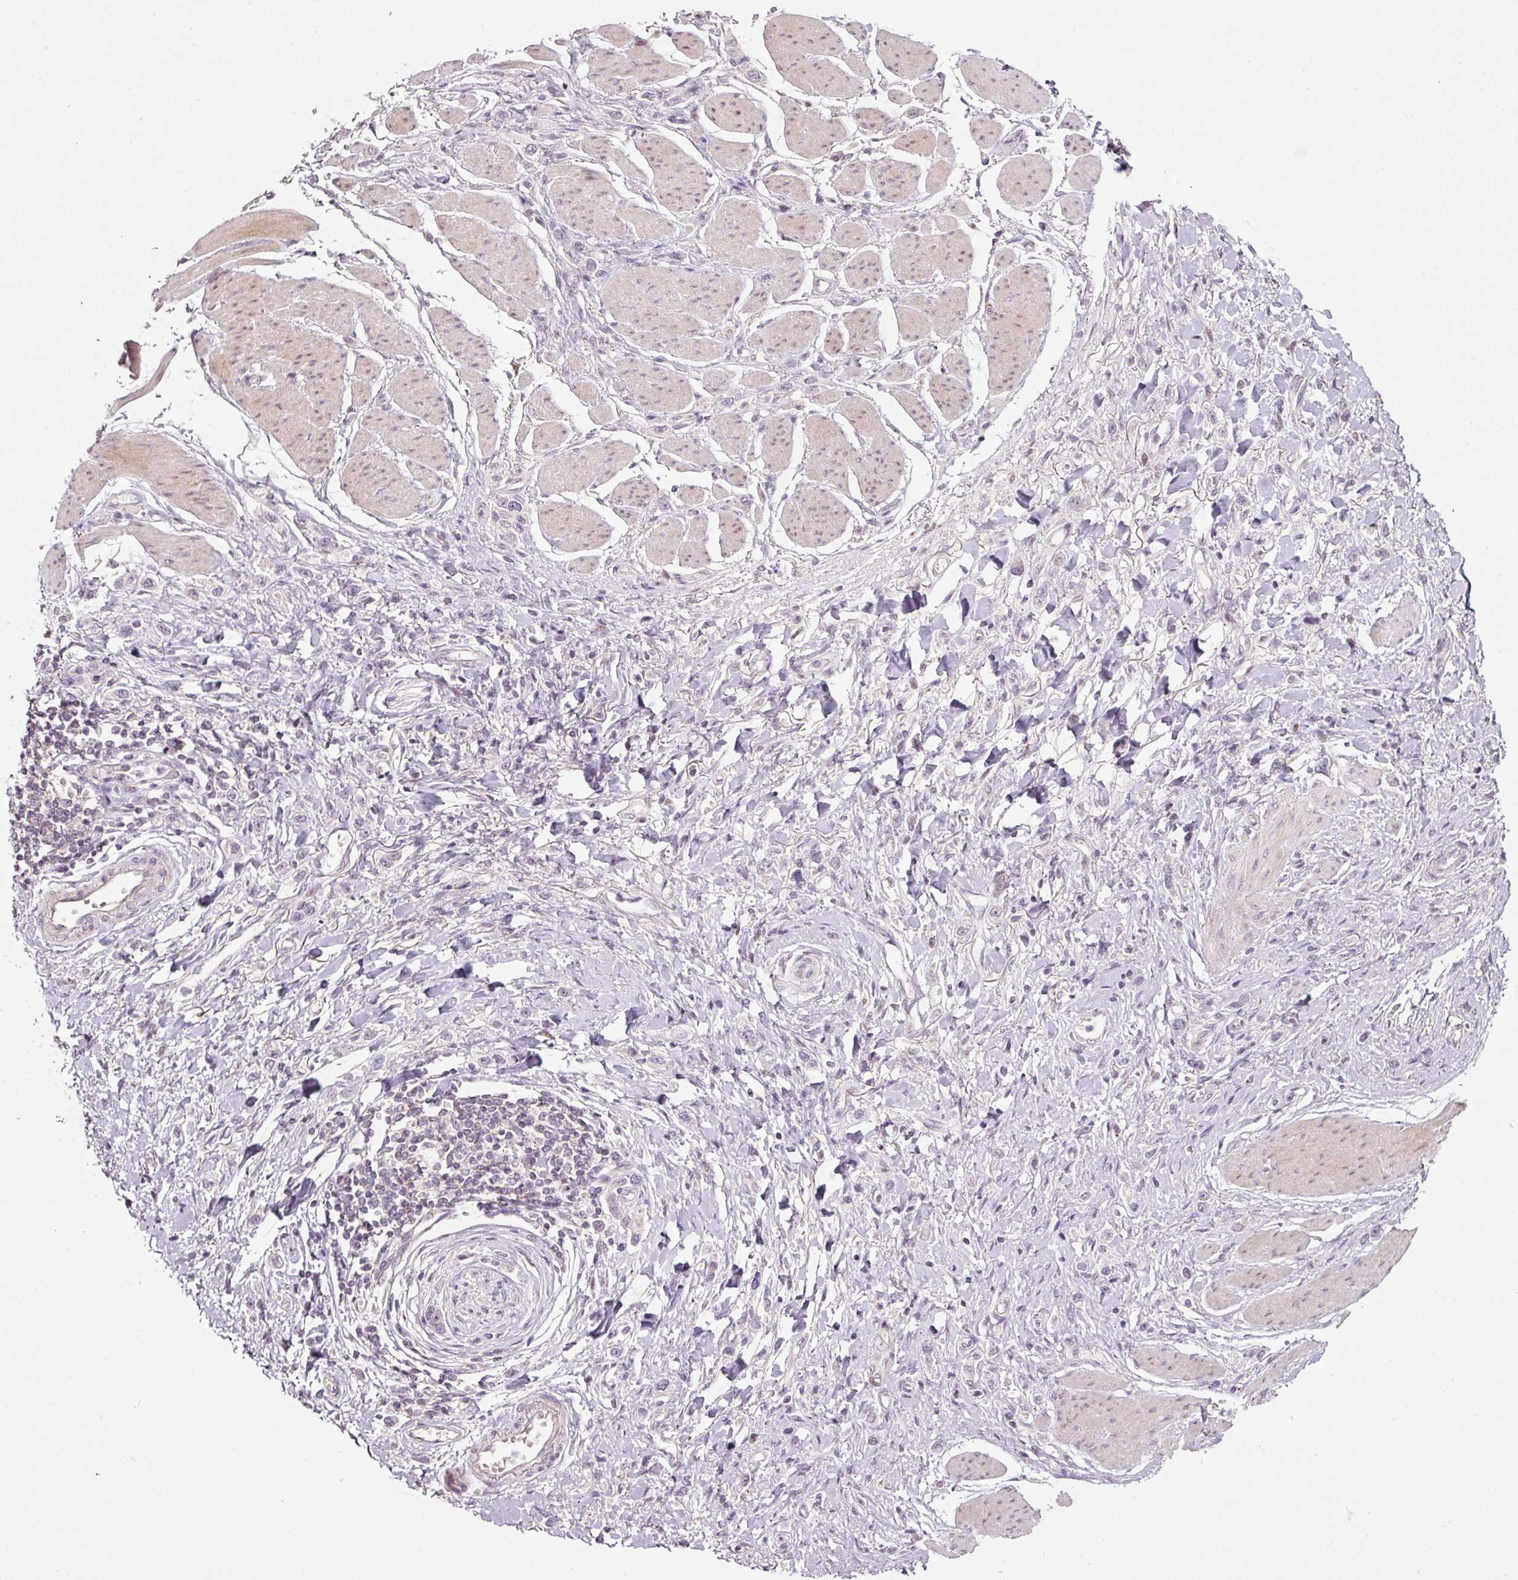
{"staining": {"intensity": "negative", "quantity": "none", "location": "none"}, "tissue": "stomach cancer", "cell_type": "Tumor cells", "image_type": "cancer", "snomed": [{"axis": "morphology", "description": "Adenocarcinoma, NOS"}, {"axis": "topography", "description": "Stomach"}], "caption": "Photomicrograph shows no protein expression in tumor cells of adenocarcinoma (stomach) tissue.", "gene": "TOB2", "patient": {"sex": "female", "age": 65}}